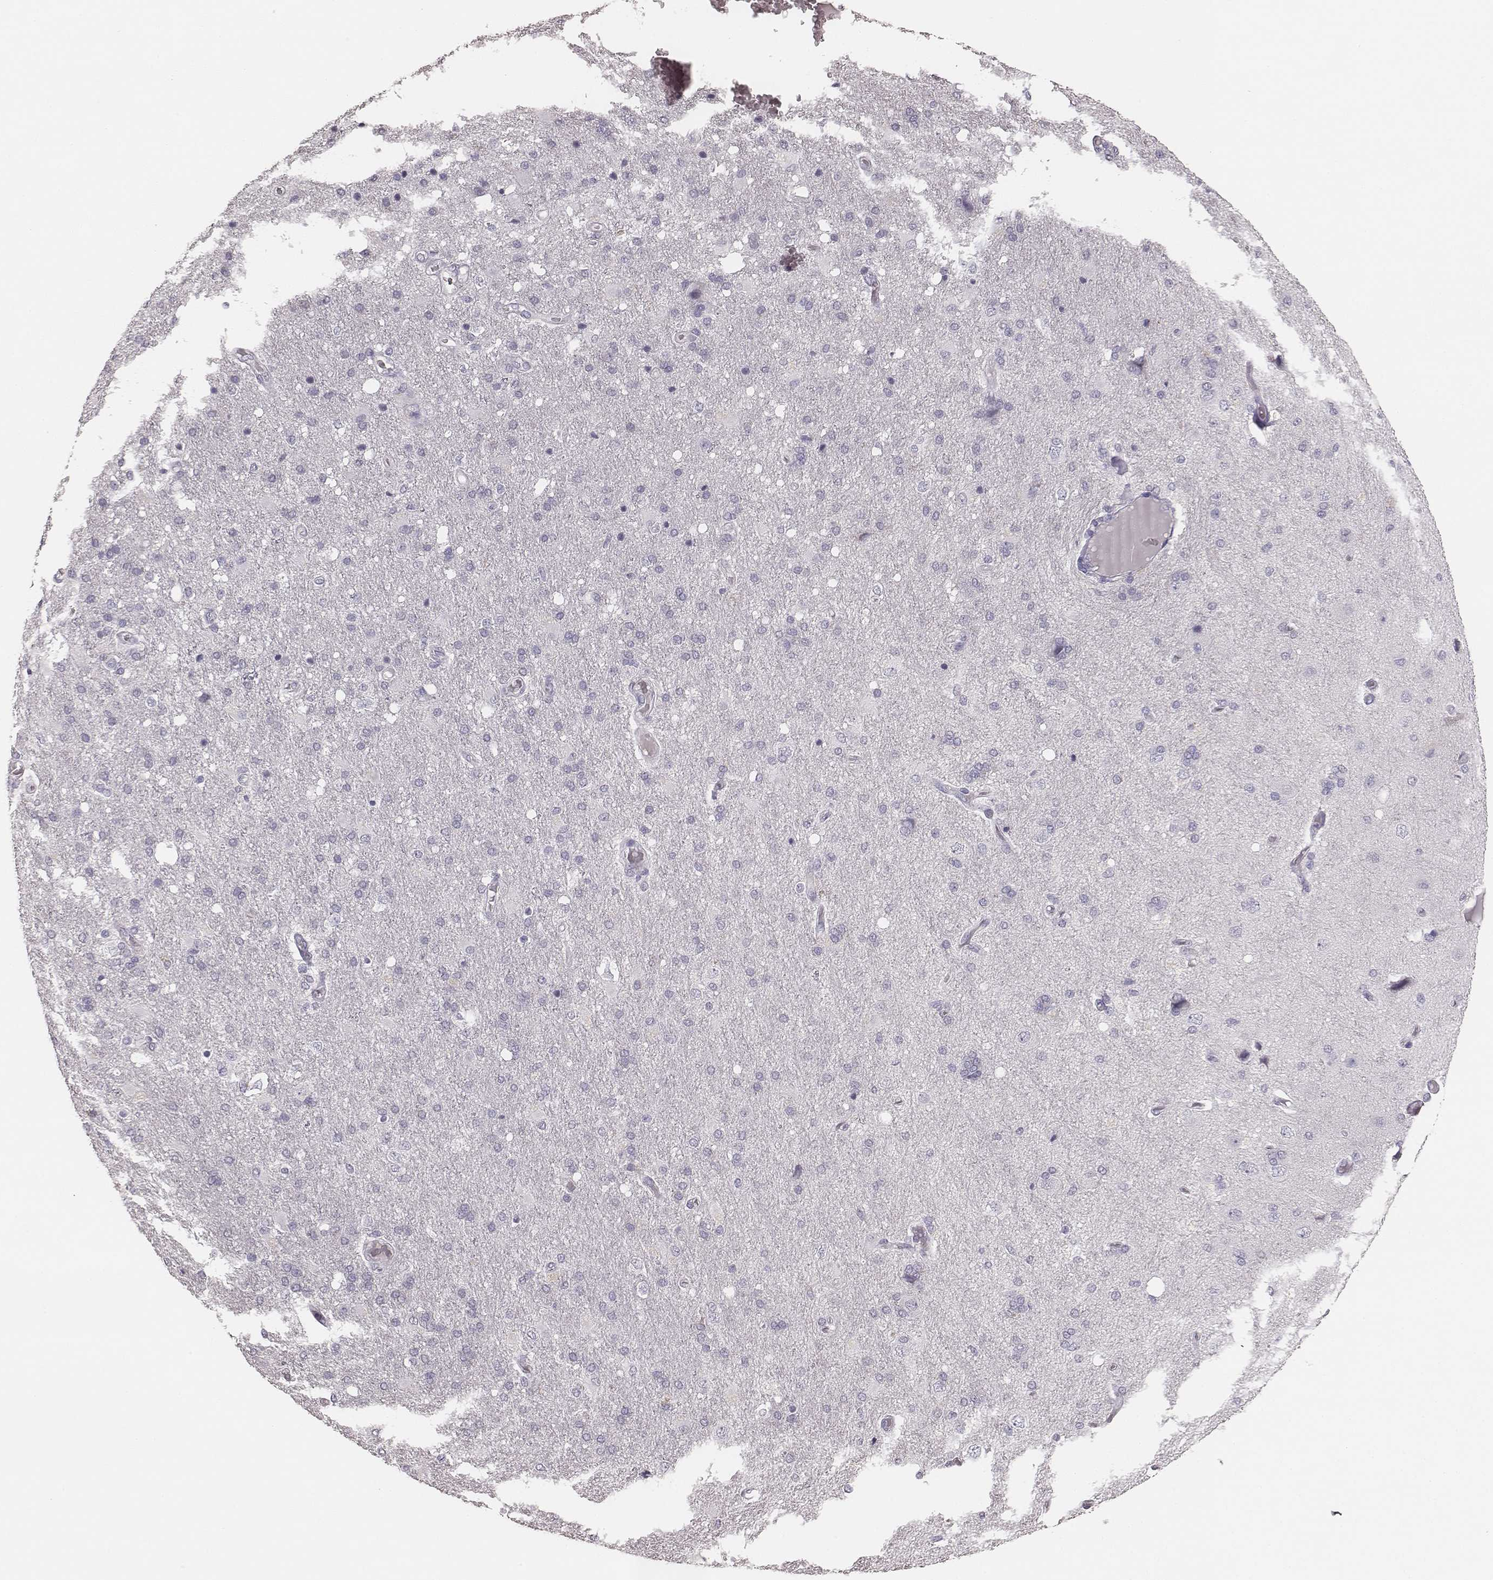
{"staining": {"intensity": "negative", "quantity": "none", "location": "none"}, "tissue": "cerebral cortex", "cell_type": "Endothelial cells", "image_type": "normal", "snomed": [{"axis": "morphology", "description": "Normal tissue, NOS"}, {"axis": "morphology", "description": "Glioma, malignant, High grade"}, {"axis": "topography", "description": "Cerebral cortex"}], "caption": "Immunohistochemical staining of benign human cerebral cortex shows no significant positivity in endothelial cells. (DAB immunohistochemistry visualized using brightfield microscopy, high magnification).", "gene": "MYH6", "patient": {"sex": "male", "age": 77}}